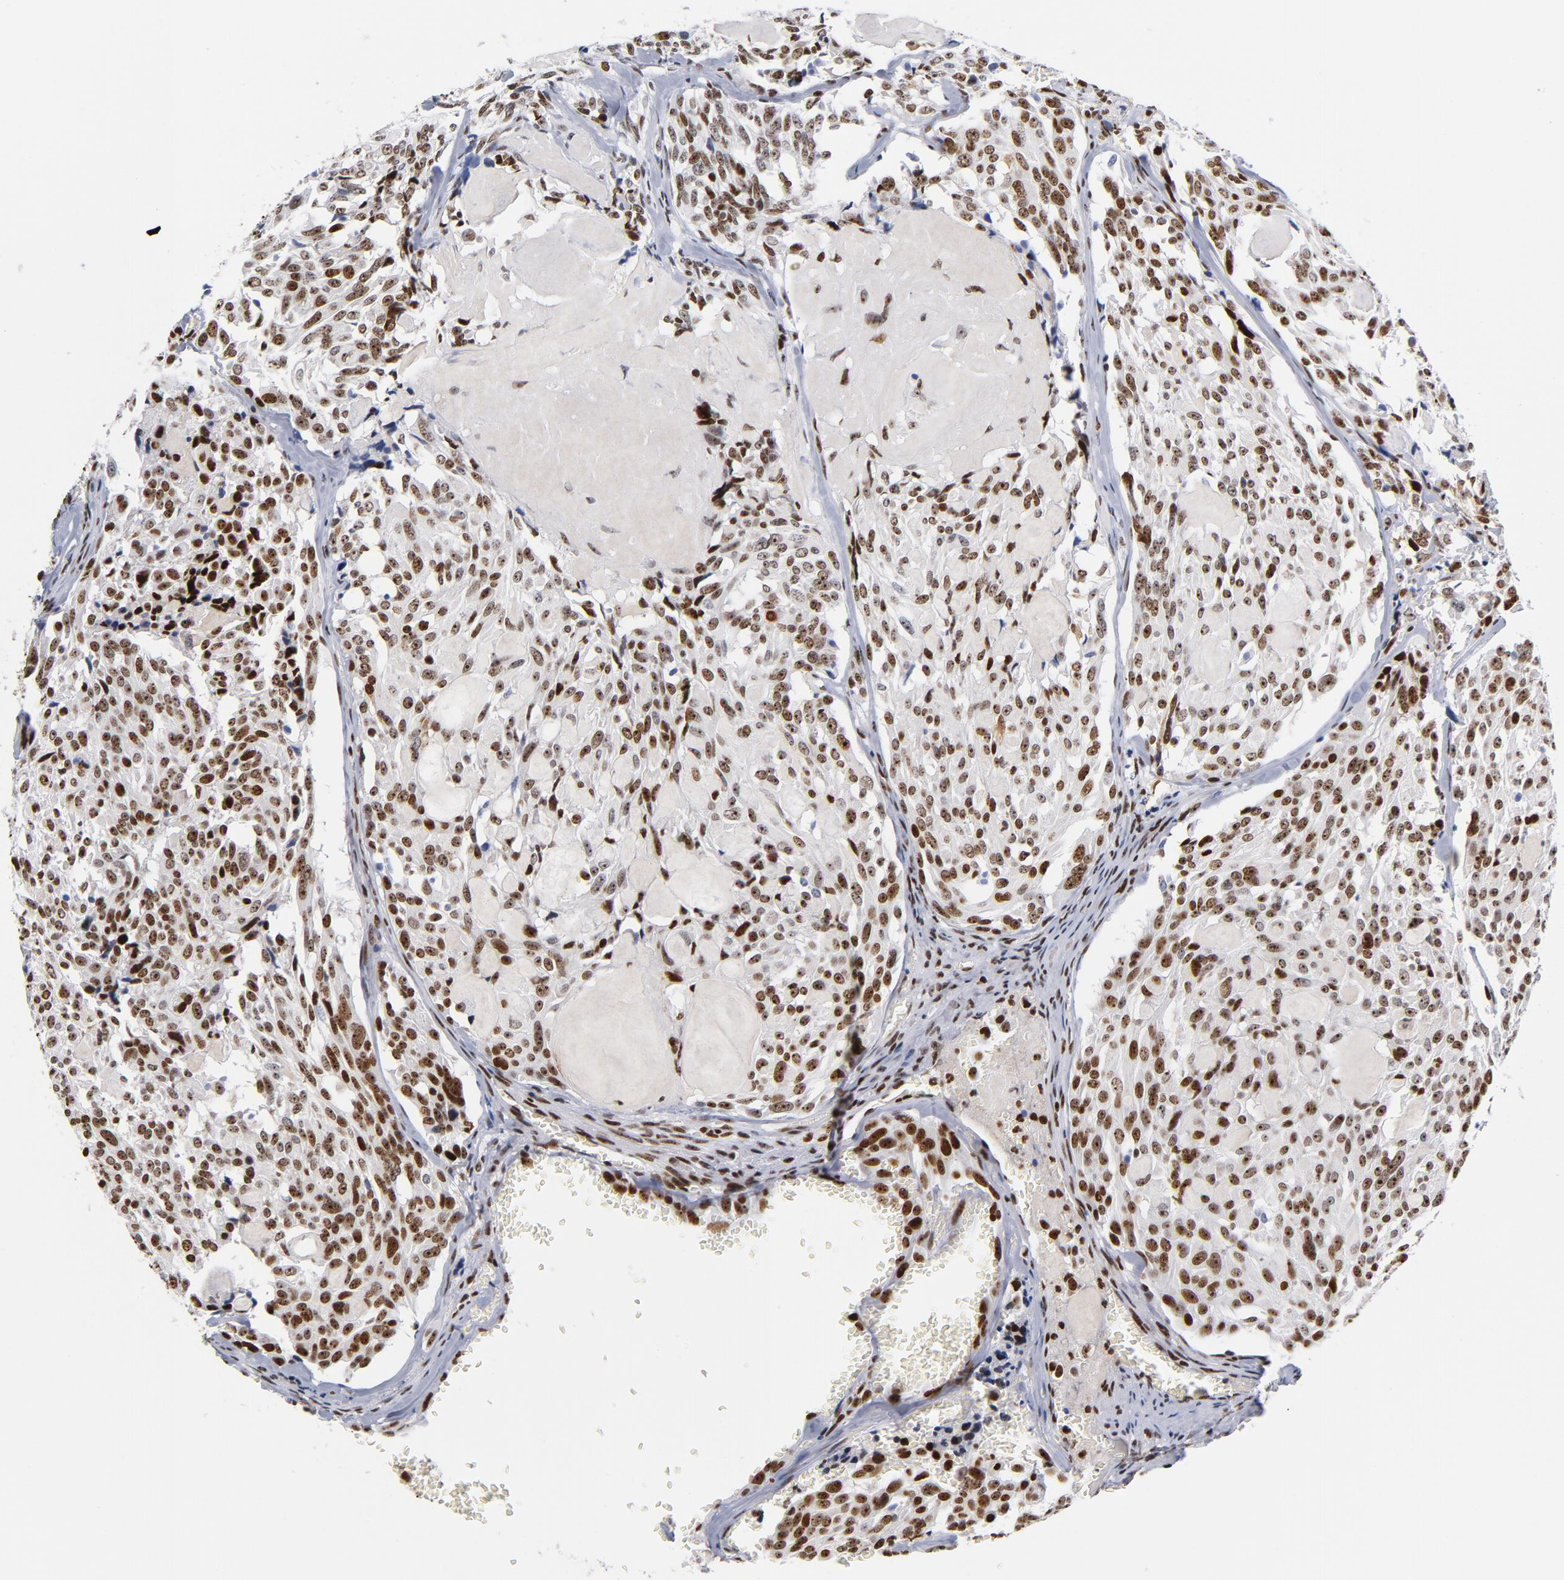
{"staining": {"intensity": "moderate", "quantity": ">75%", "location": "nuclear"}, "tissue": "thyroid cancer", "cell_type": "Tumor cells", "image_type": "cancer", "snomed": [{"axis": "morphology", "description": "Carcinoma, NOS"}, {"axis": "morphology", "description": "Carcinoid, malignant, NOS"}, {"axis": "topography", "description": "Thyroid gland"}], "caption": "Thyroid carcinoid (malignant) was stained to show a protein in brown. There is medium levels of moderate nuclear positivity in about >75% of tumor cells.", "gene": "TOP2B", "patient": {"sex": "male", "age": 33}}